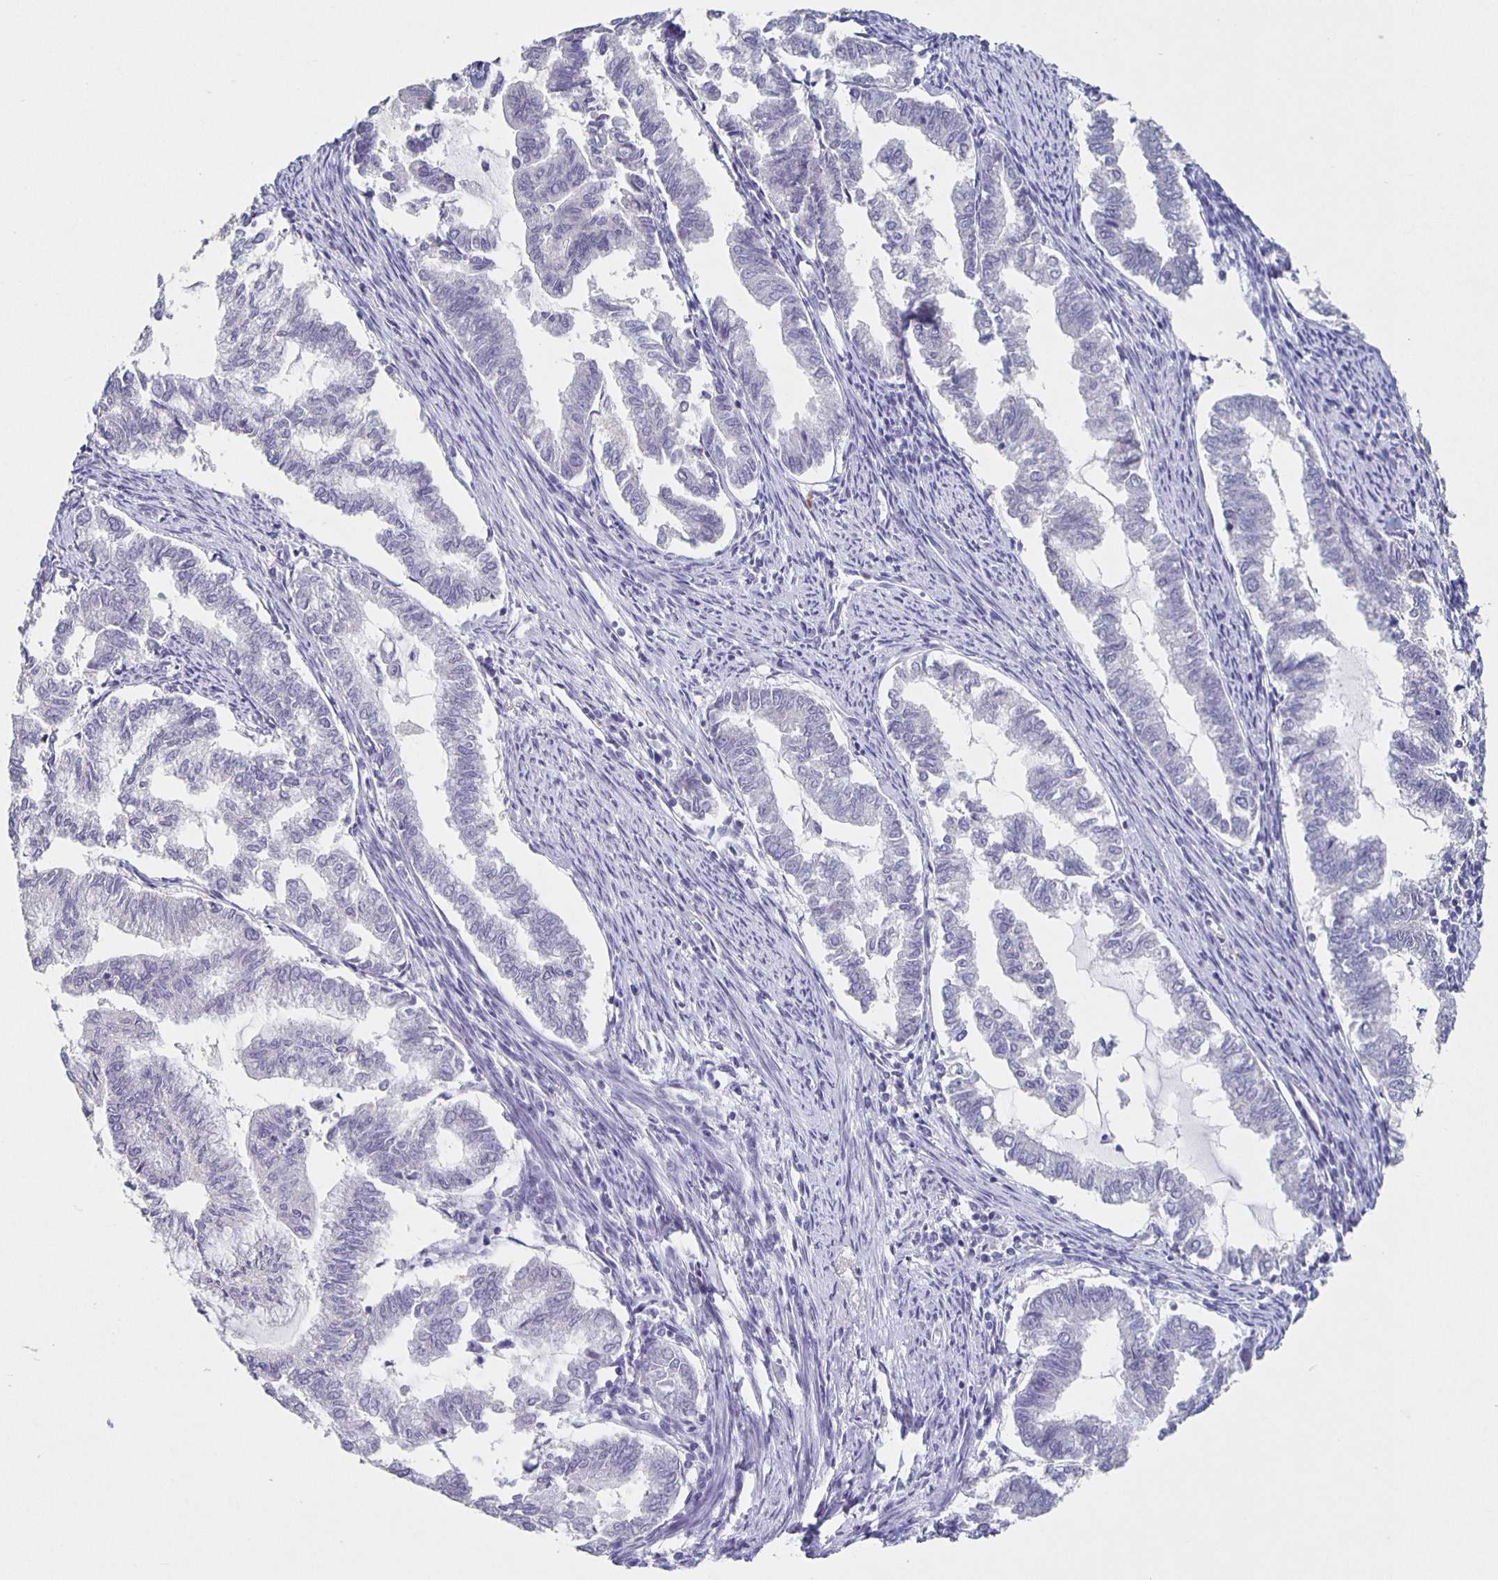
{"staining": {"intensity": "negative", "quantity": "none", "location": "none"}, "tissue": "endometrial cancer", "cell_type": "Tumor cells", "image_type": "cancer", "snomed": [{"axis": "morphology", "description": "Adenocarcinoma, NOS"}, {"axis": "topography", "description": "Endometrium"}], "caption": "Micrograph shows no protein expression in tumor cells of endometrial cancer tissue.", "gene": "CARNS1", "patient": {"sex": "female", "age": 79}}